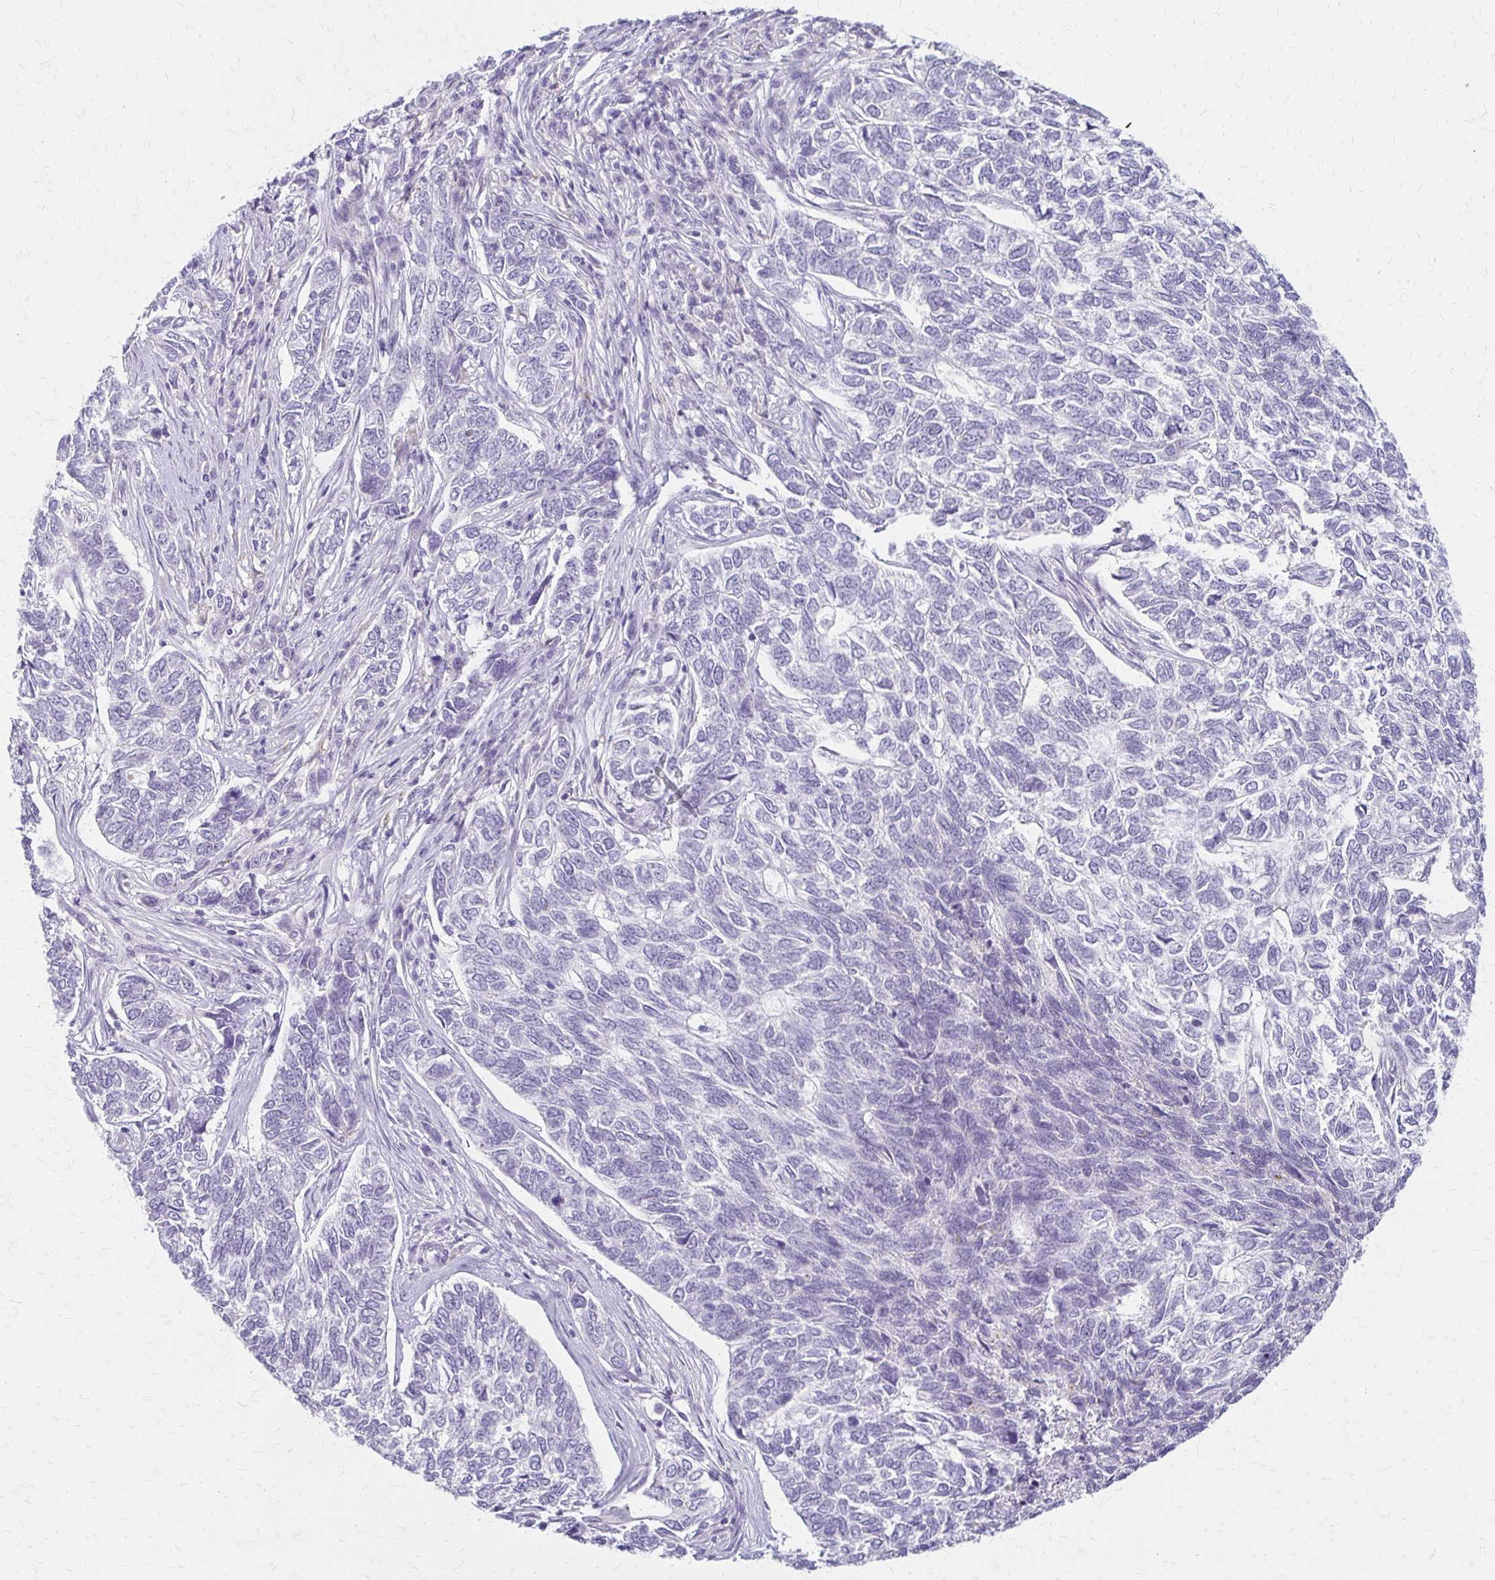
{"staining": {"intensity": "negative", "quantity": "none", "location": "none"}, "tissue": "skin cancer", "cell_type": "Tumor cells", "image_type": "cancer", "snomed": [{"axis": "morphology", "description": "Basal cell carcinoma"}, {"axis": "topography", "description": "Skin"}], "caption": "DAB (3,3'-diaminobenzidine) immunohistochemical staining of human skin cancer reveals no significant positivity in tumor cells.", "gene": "ACP5", "patient": {"sex": "female", "age": 65}}